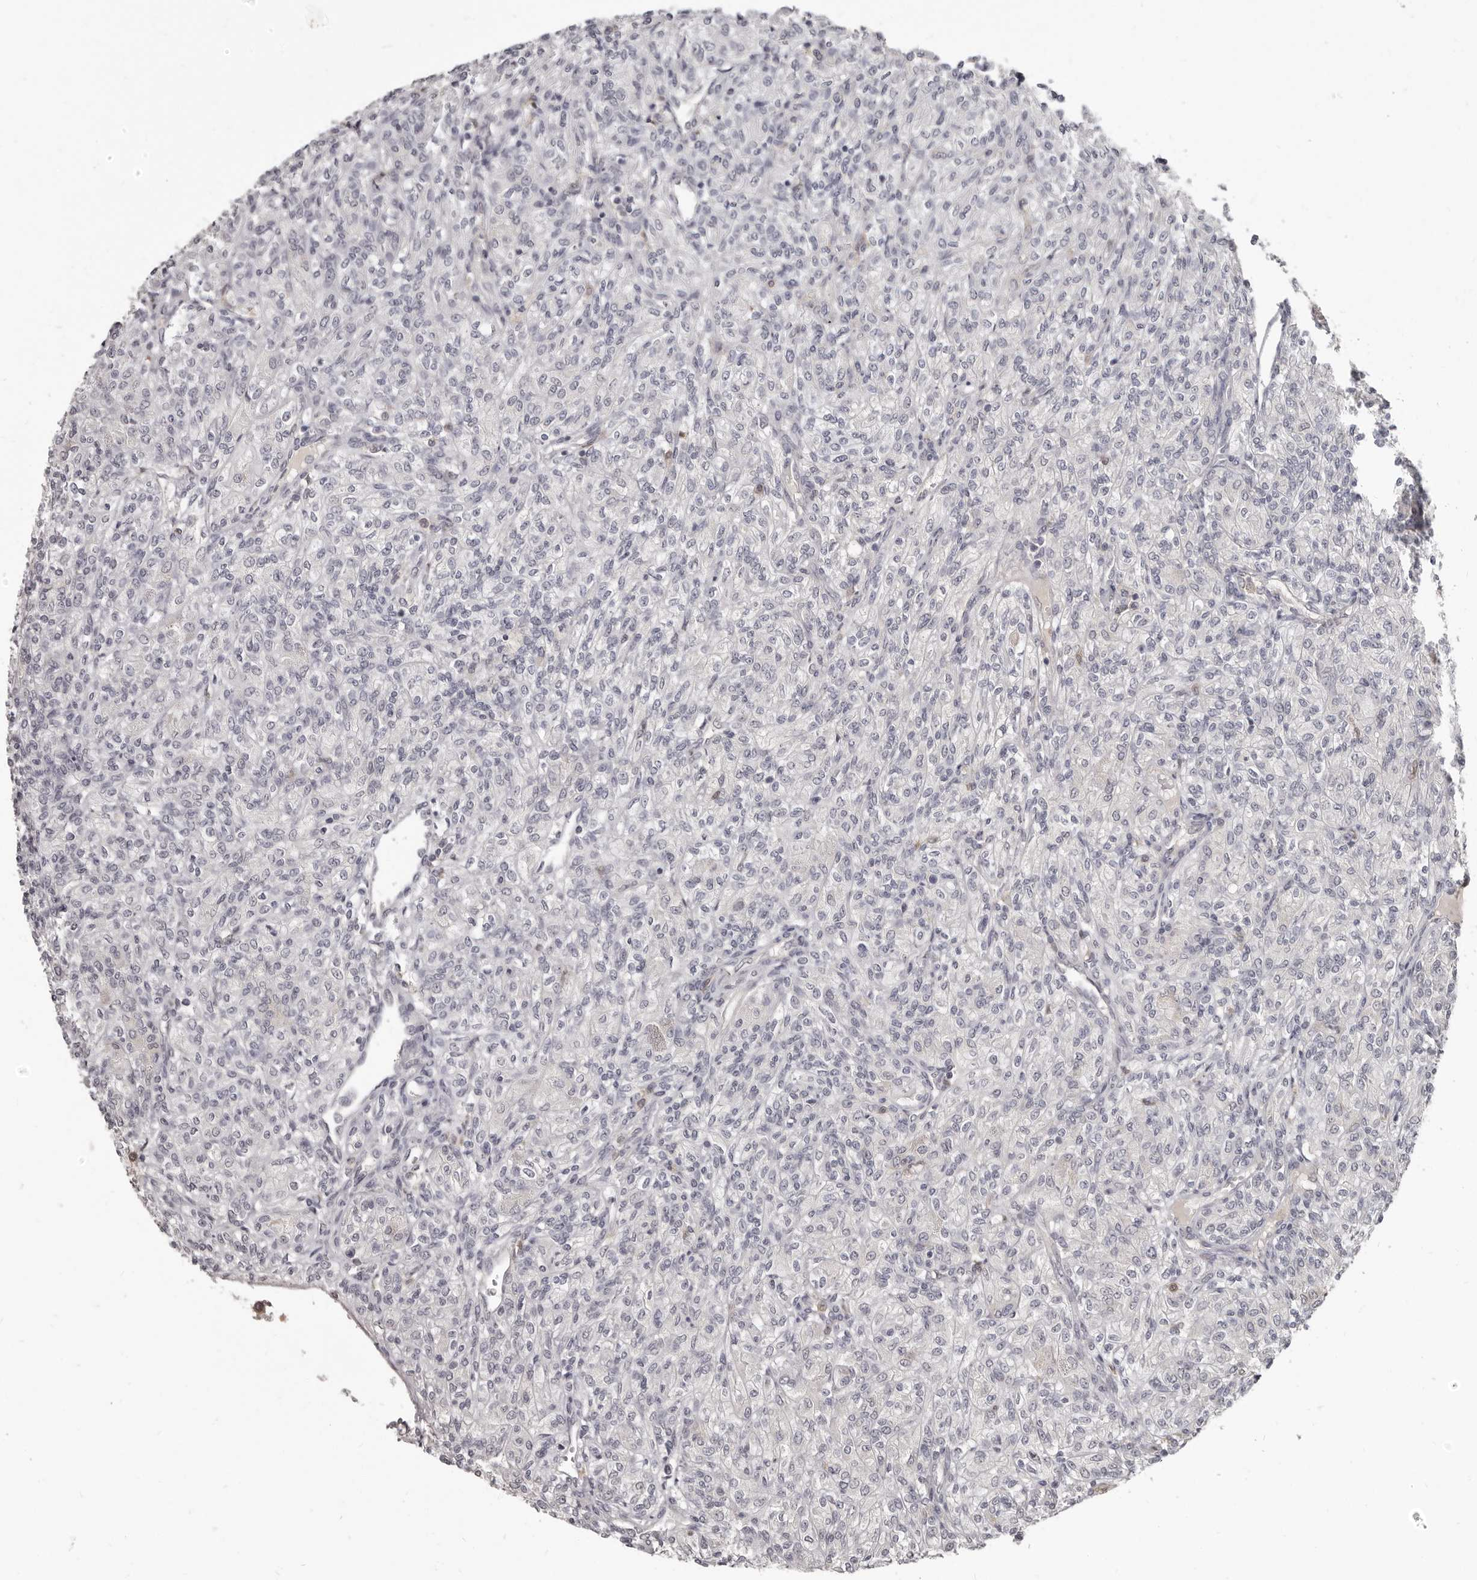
{"staining": {"intensity": "negative", "quantity": "none", "location": "none"}, "tissue": "renal cancer", "cell_type": "Tumor cells", "image_type": "cancer", "snomed": [{"axis": "morphology", "description": "Adenocarcinoma, NOS"}, {"axis": "topography", "description": "Kidney"}], "caption": "High power microscopy image of an immunohistochemistry histopathology image of renal cancer, revealing no significant expression in tumor cells. (DAB (3,3'-diaminobenzidine) immunohistochemistry (IHC) with hematoxylin counter stain).", "gene": "GPR157", "patient": {"sex": "male", "age": 77}}